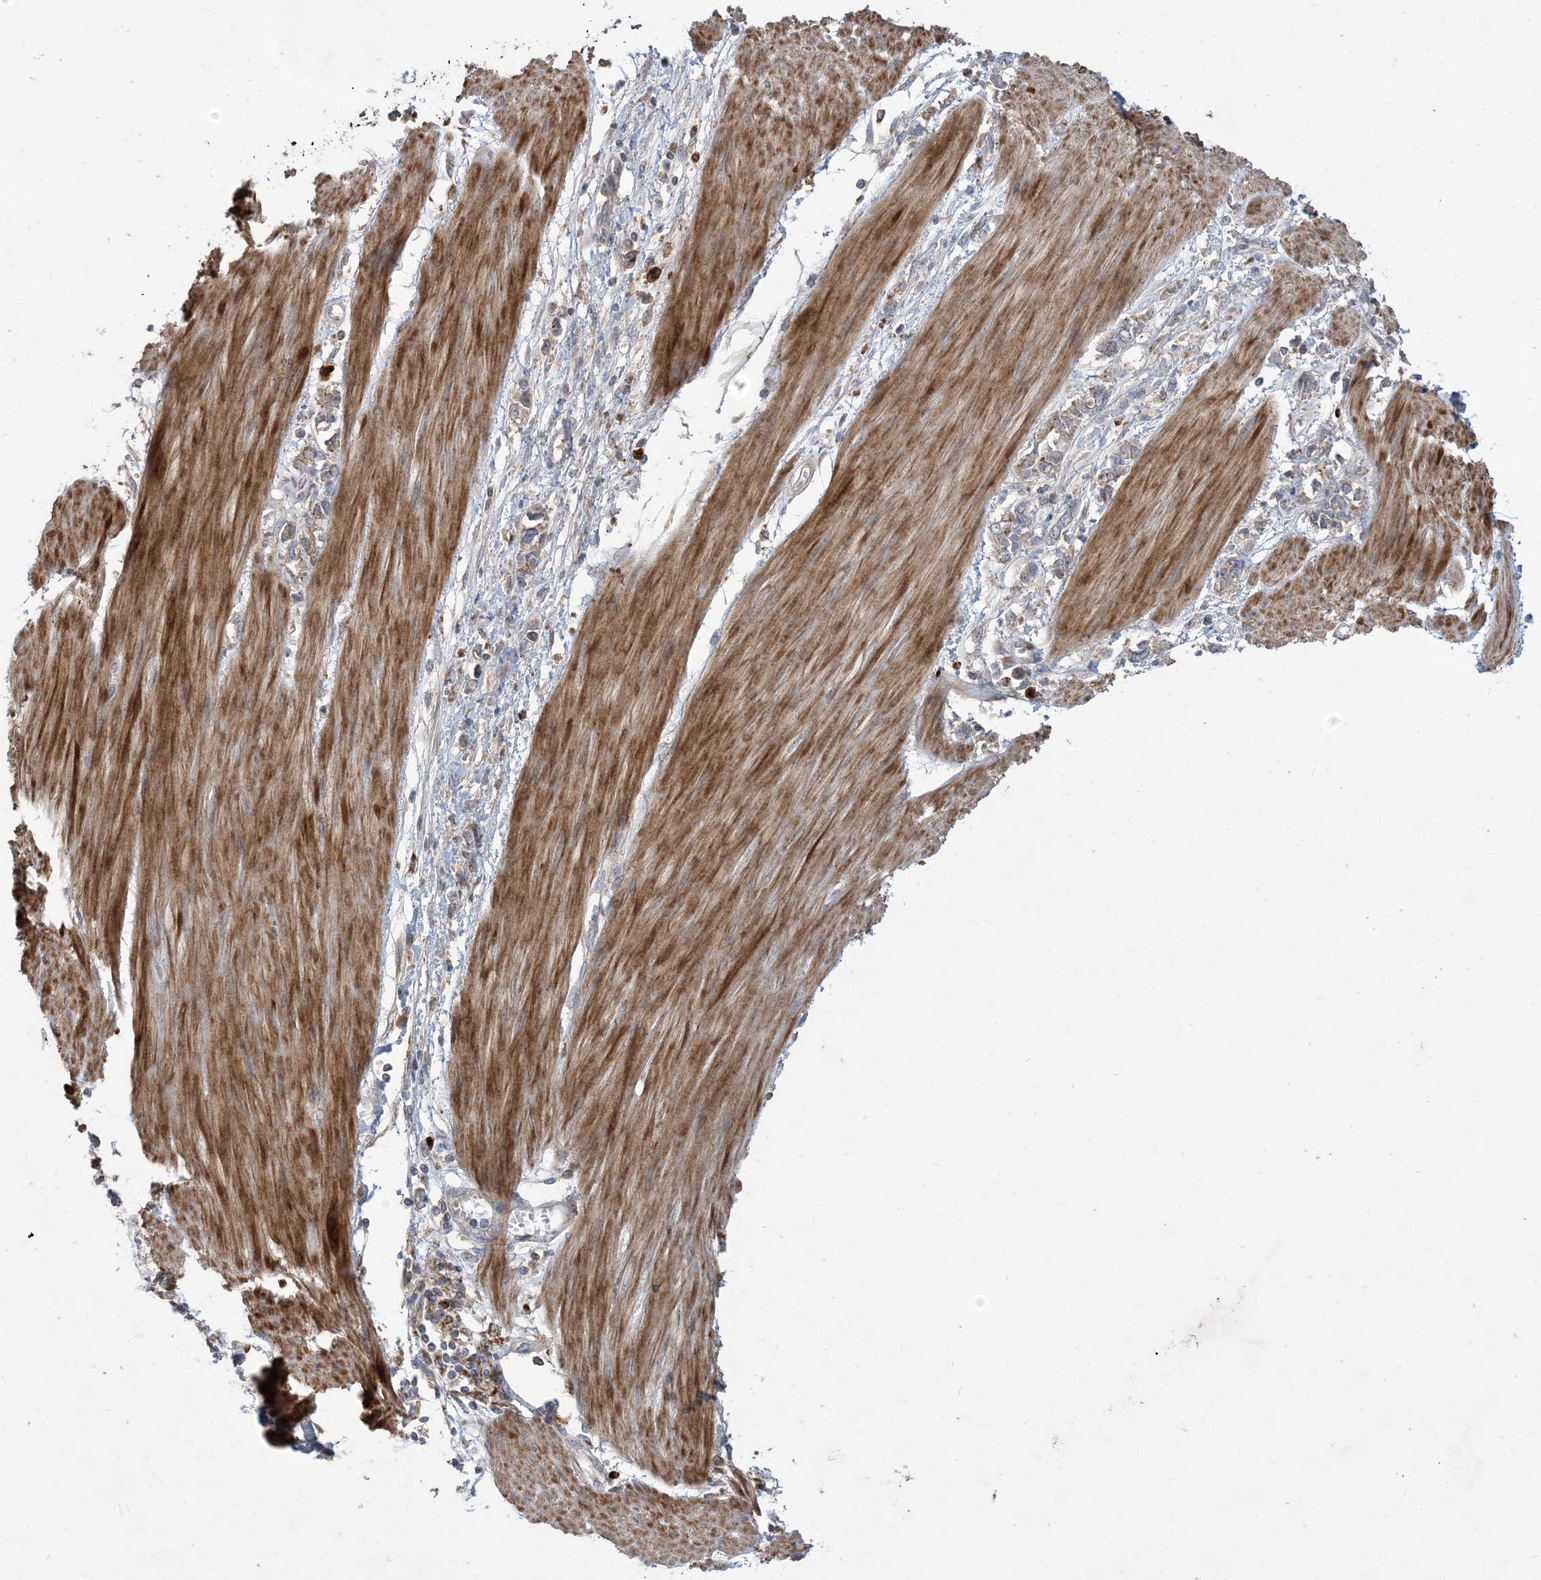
{"staining": {"intensity": "weak", "quantity": "25%-75%", "location": "cytoplasmic/membranous"}, "tissue": "stomach cancer", "cell_type": "Tumor cells", "image_type": "cancer", "snomed": [{"axis": "morphology", "description": "Adenocarcinoma, NOS"}, {"axis": "topography", "description": "Stomach"}], "caption": "Brown immunohistochemical staining in human stomach cancer demonstrates weak cytoplasmic/membranous positivity in about 25%-75% of tumor cells.", "gene": "MASP2", "patient": {"sex": "female", "age": 76}}